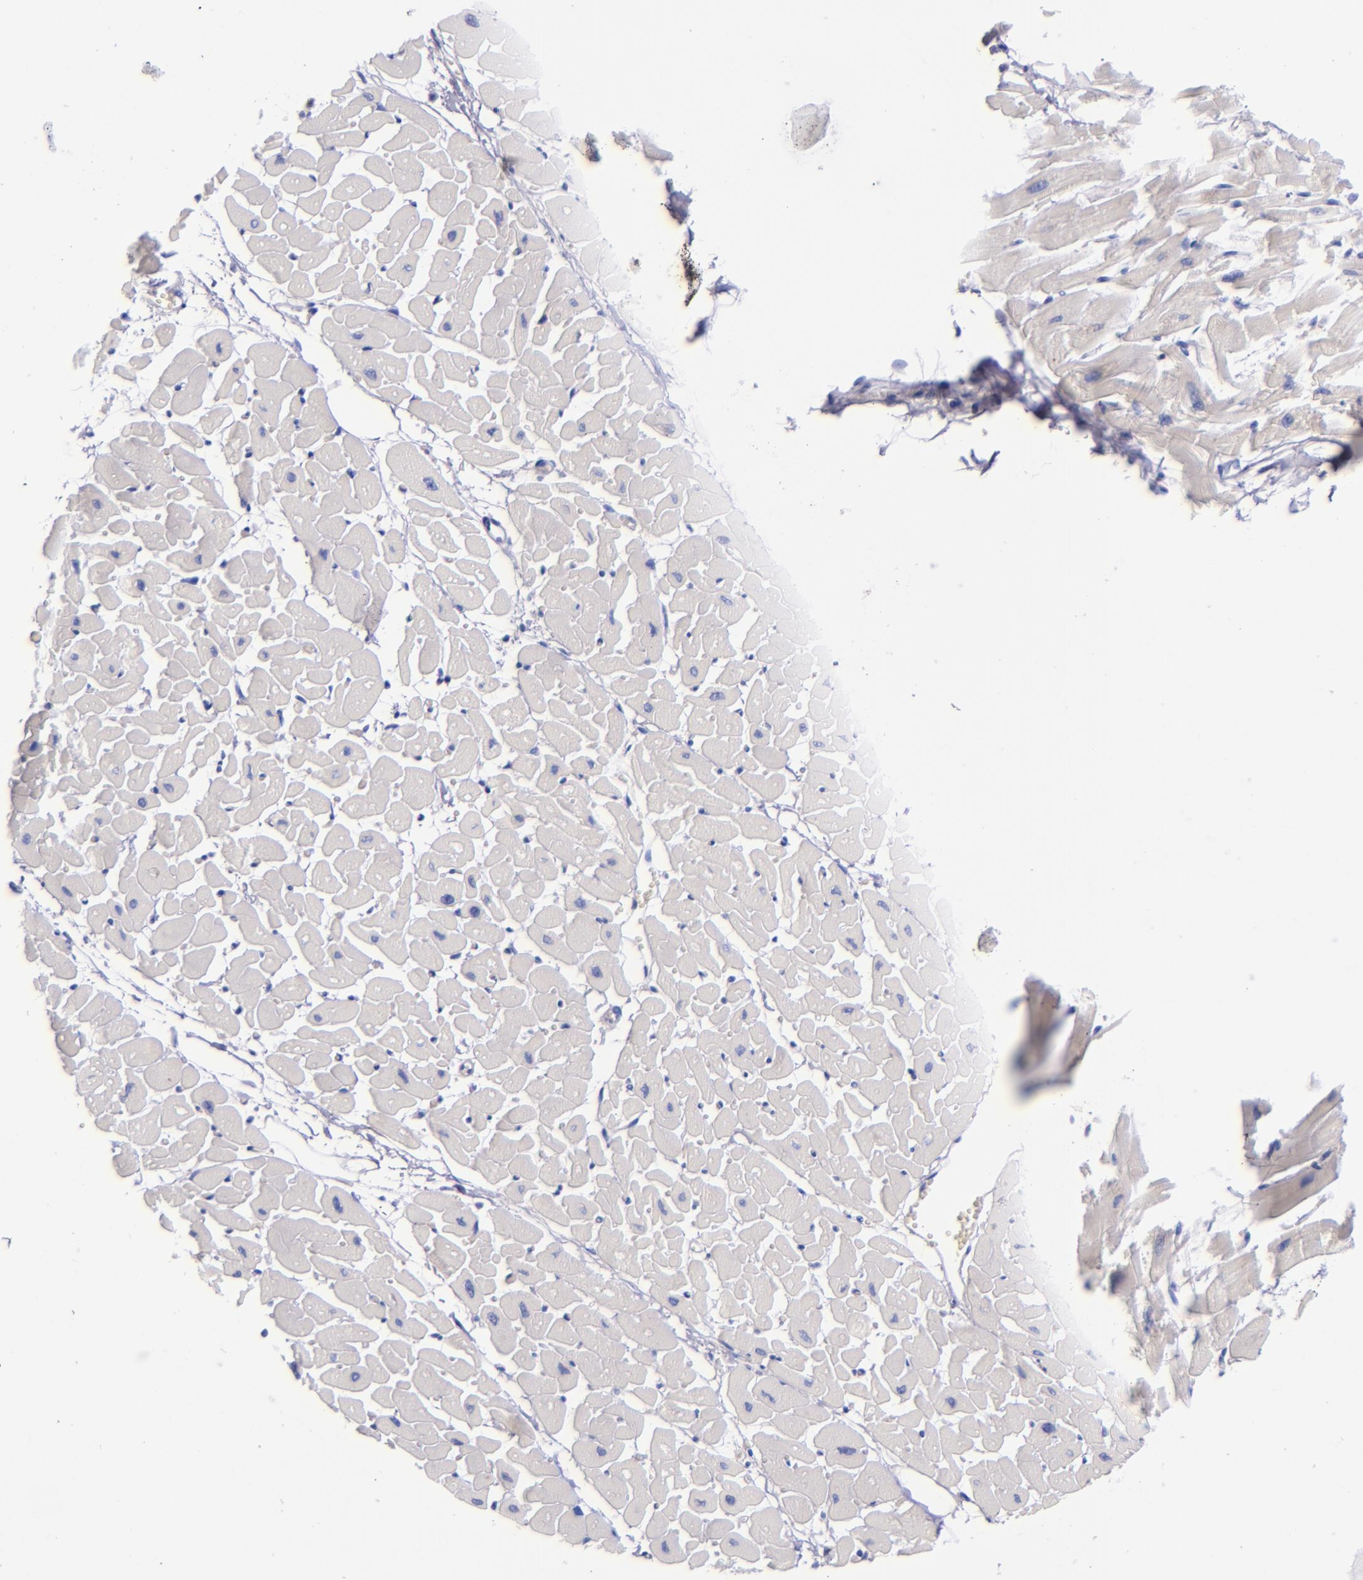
{"staining": {"intensity": "negative", "quantity": "none", "location": "none"}, "tissue": "heart muscle", "cell_type": "Cardiomyocytes", "image_type": "normal", "snomed": [{"axis": "morphology", "description": "Normal tissue, NOS"}, {"axis": "topography", "description": "Heart"}], "caption": "An image of heart muscle stained for a protein shows no brown staining in cardiomyocytes. (DAB (3,3'-diaminobenzidine) immunohistochemistry, high magnification).", "gene": "LAG3", "patient": {"sex": "female", "age": 19}}